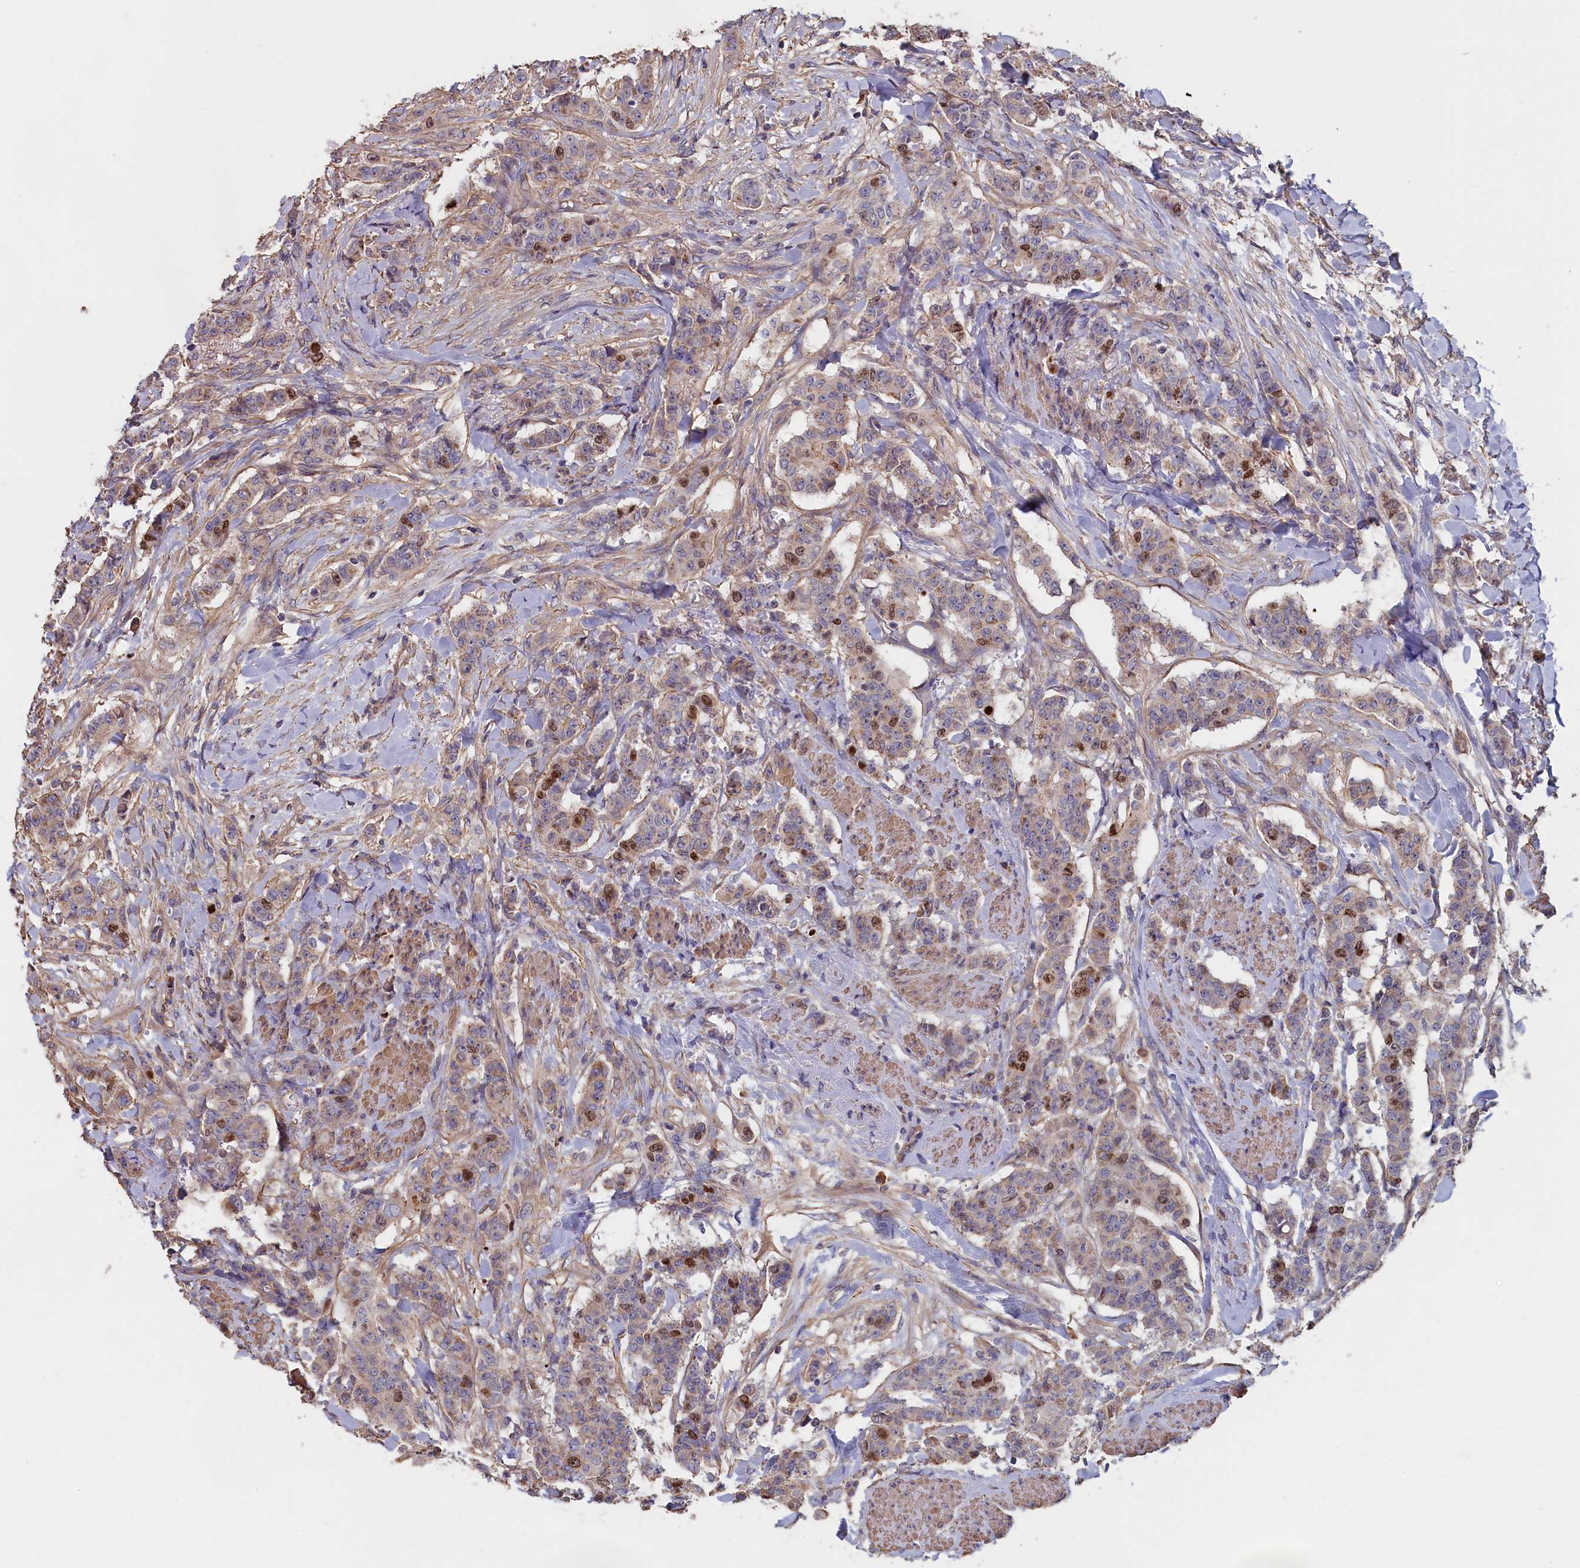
{"staining": {"intensity": "weak", "quantity": ">75%", "location": "cytoplasmic/membranous"}, "tissue": "breast cancer", "cell_type": "Tumor cells", "image_type": "cancer", "snomed": [{"axis": "morphology", "description": "Duct carcinoma"}, {"axis": "topography", "description": "Breast"}], "caption": "IHC histopathology image of neoplastic tissue: human breast infiltrating ductal carcinoma stained using immunohistochemistry (IHC) demonstrates low levels of weak protein expression localized specifically in the cytoplasmic/membranous of tumor cells, appearing as a cytoplasmic/membranous brown color.", "gene": "ANKRD2", "patient": {"sex": "female", "age": 40}}